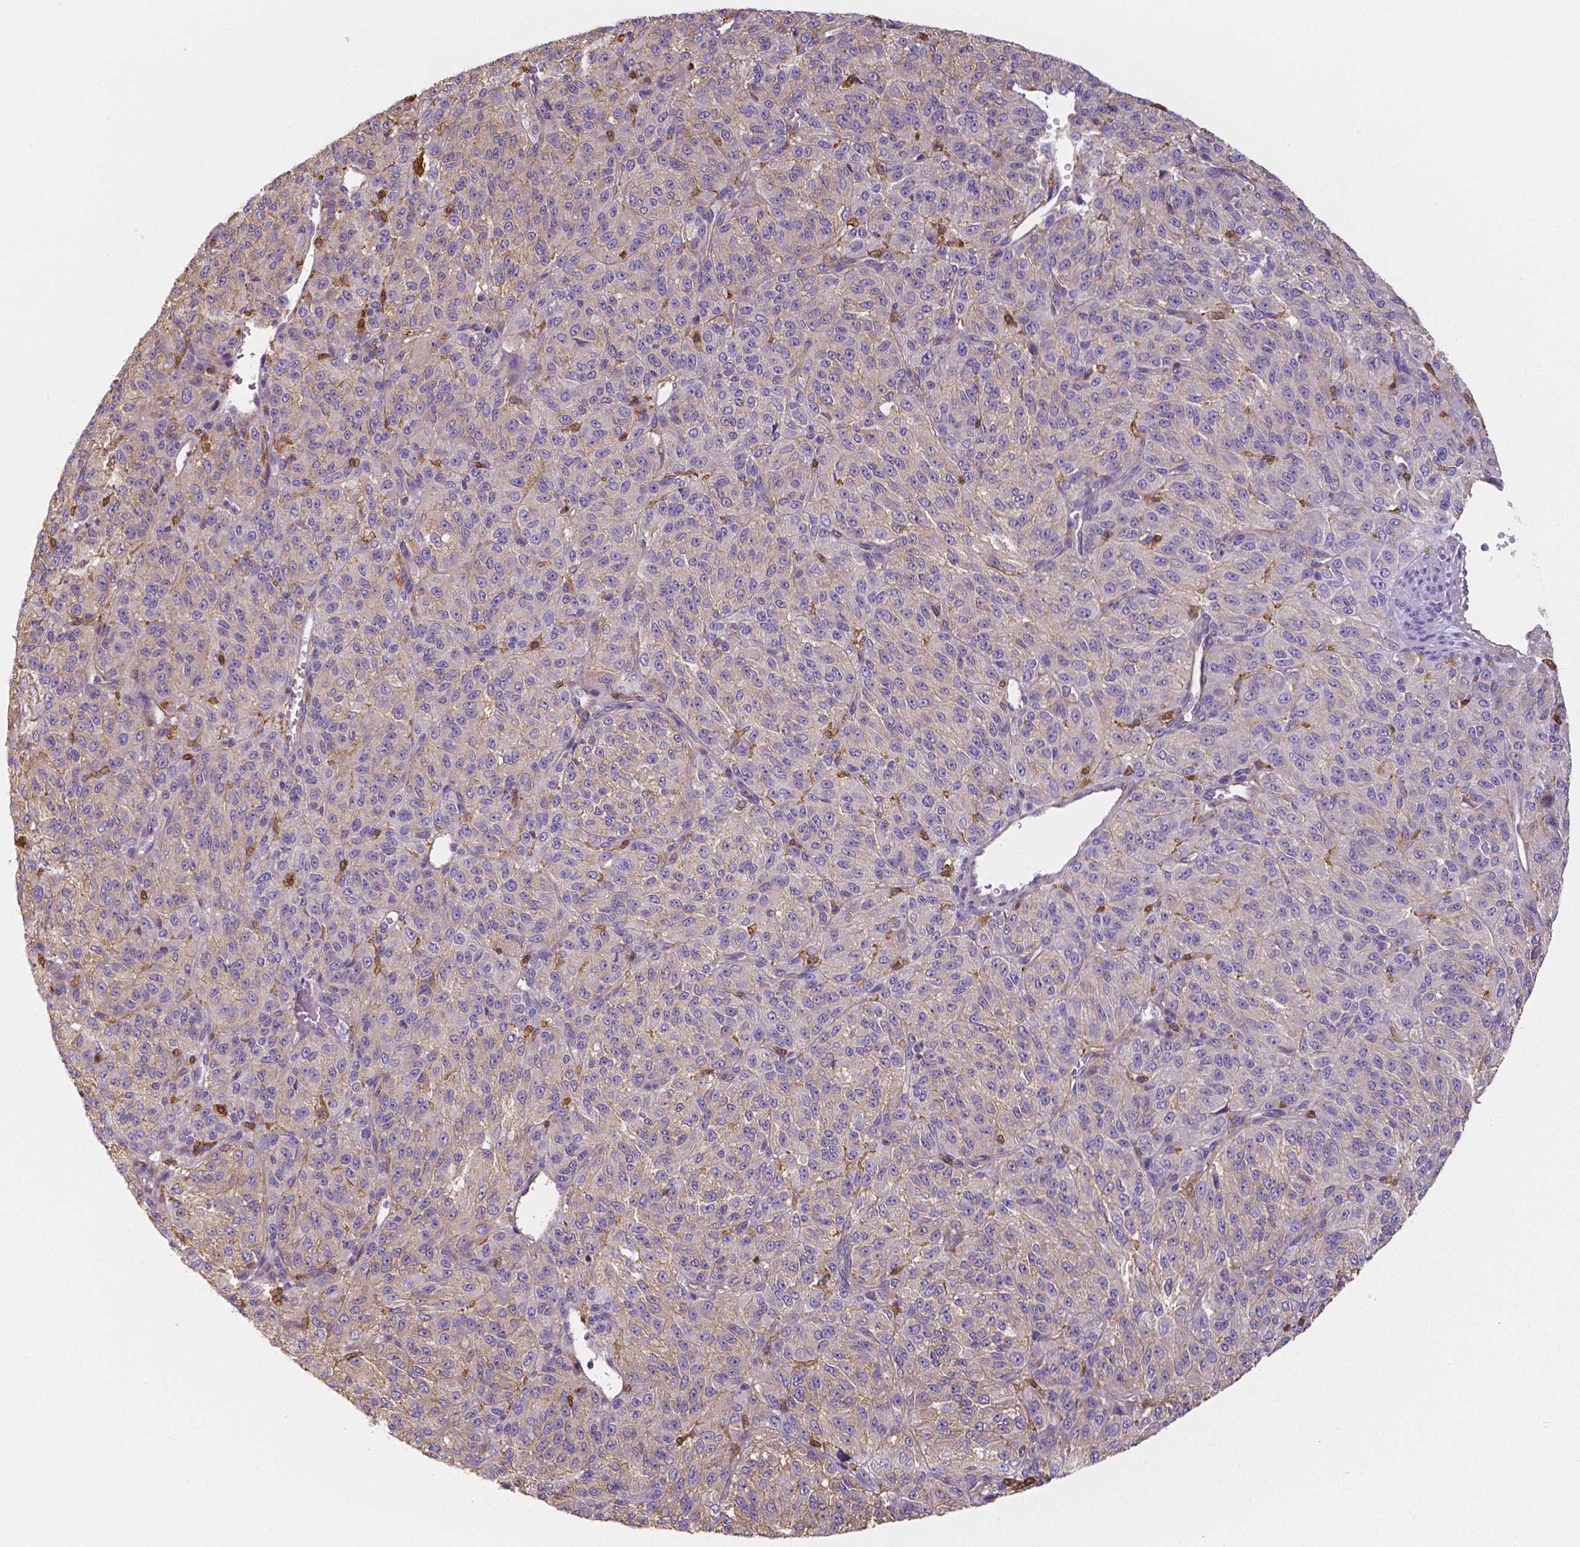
{"staining": {"intensity": "negative", "quantity": "none", "location": "none"}, "tissue": "melanoma", "cell_type": "Tumor cells", "image_type": "cancer", "snomed": [{"axis": "morphology", "description": "Malignant melanoma, Metastatic site"}, {"axis": "topography", "description": "Brain"}], "caption": "Immunohistochemistry (IHC) histopathology image of malignant melanoma (metastatic site) stained for a protein (brown), which shows no staining in tumor cells.", "gene": "CRMP1", "patient": {"sex": "female", "age": 56}}